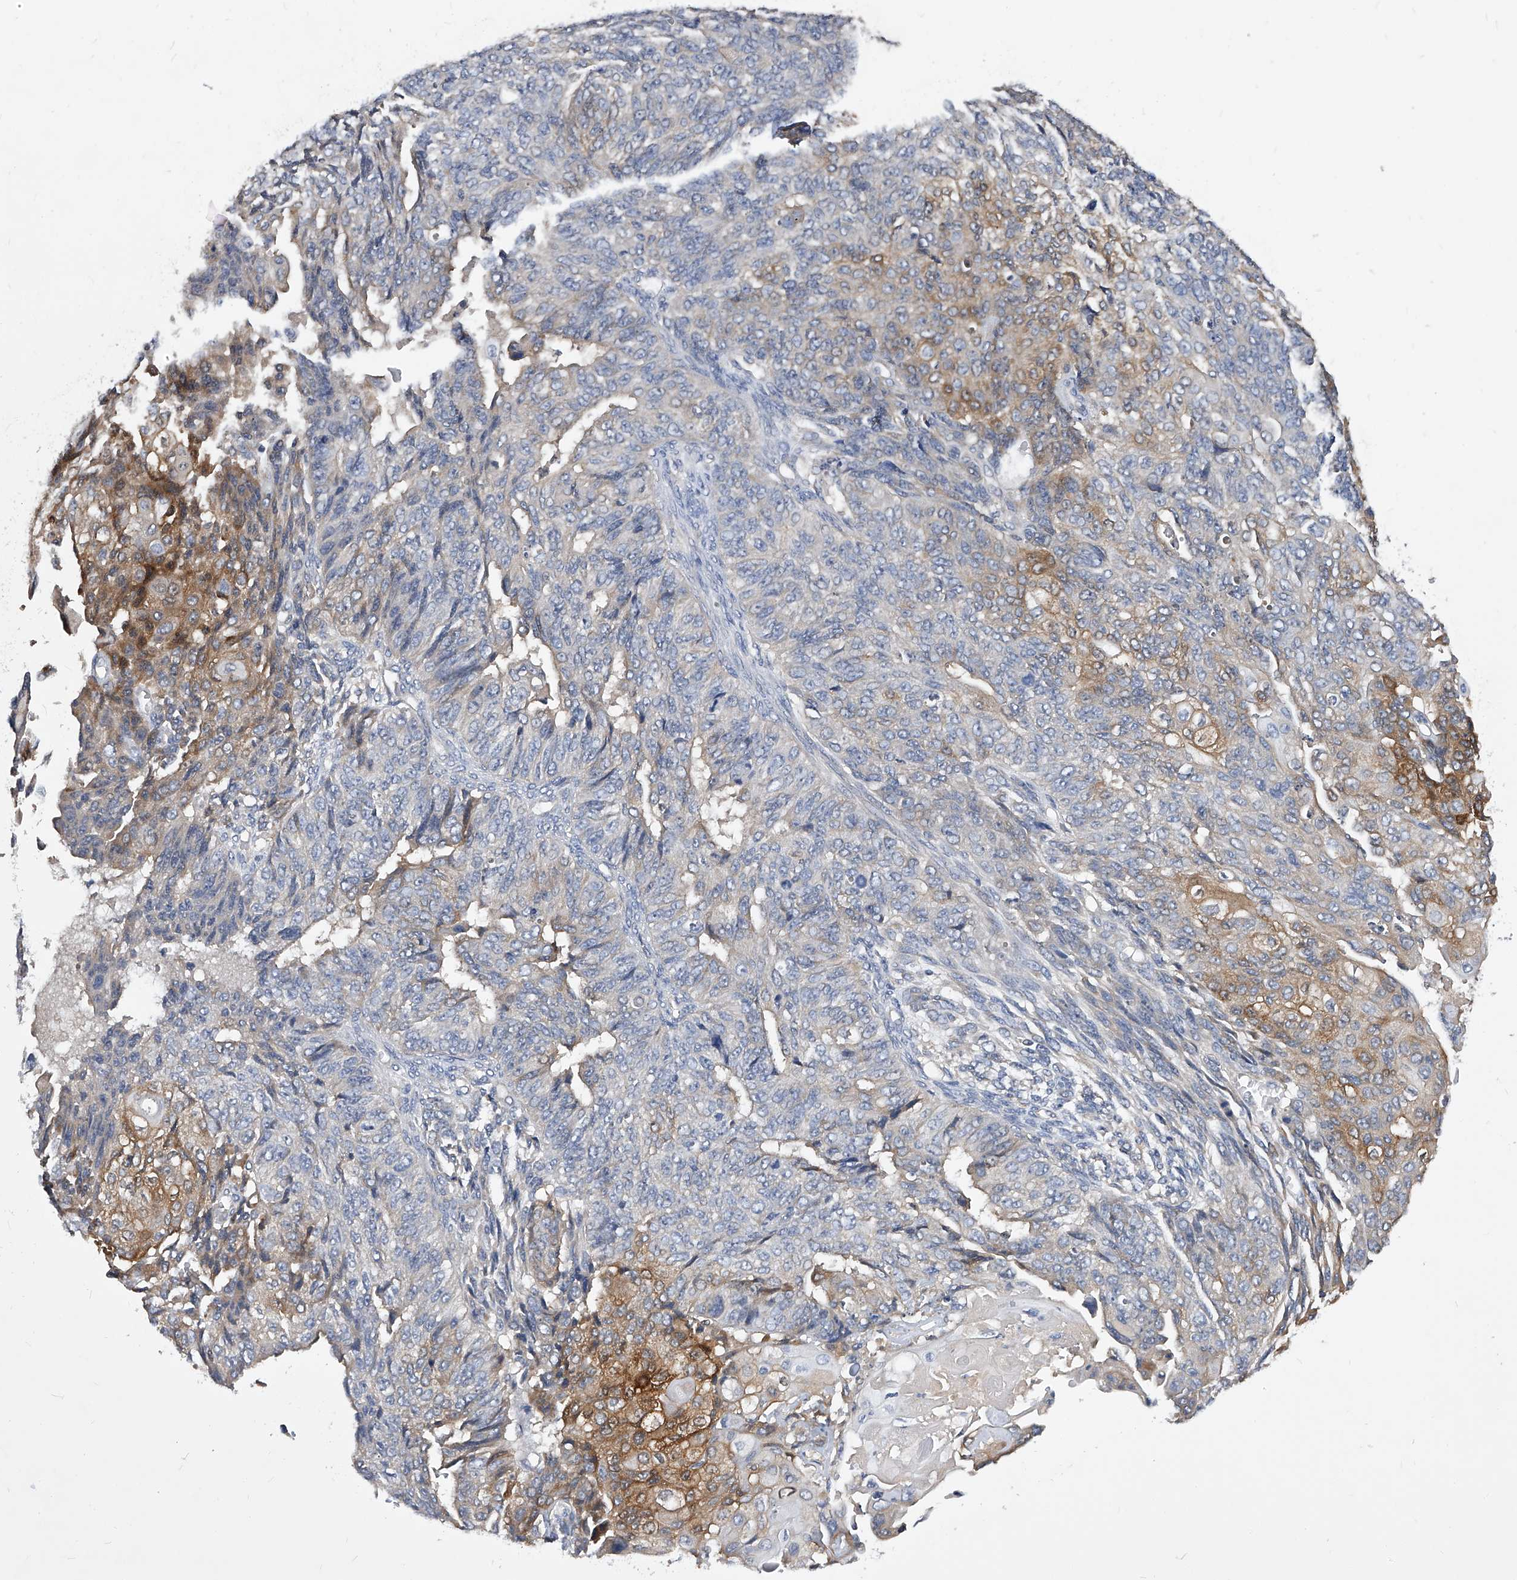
{"staining": {"intensity": "moderate", "quantity": "<25%", "location": "cytoplasmic/membranous"}, "tissue": "endometrial cancer", "cell_type": "Tumor cells", "image_type": "cancer", "snomed": [{"axis": "morphology", "description": "Adenocarcinoma, NOS"}, {"axis": "topography", "description": "Endometrium"}], "caption": "Immunohistochemical staining of endometrial cancer (adenocarcinoma) exhibits low levels of moderate cytoplasmic/membranous staining in approximately <25% of tumor cells.", "gene": "ARL4C", "patient": {"sex": "female", "age": 32}}